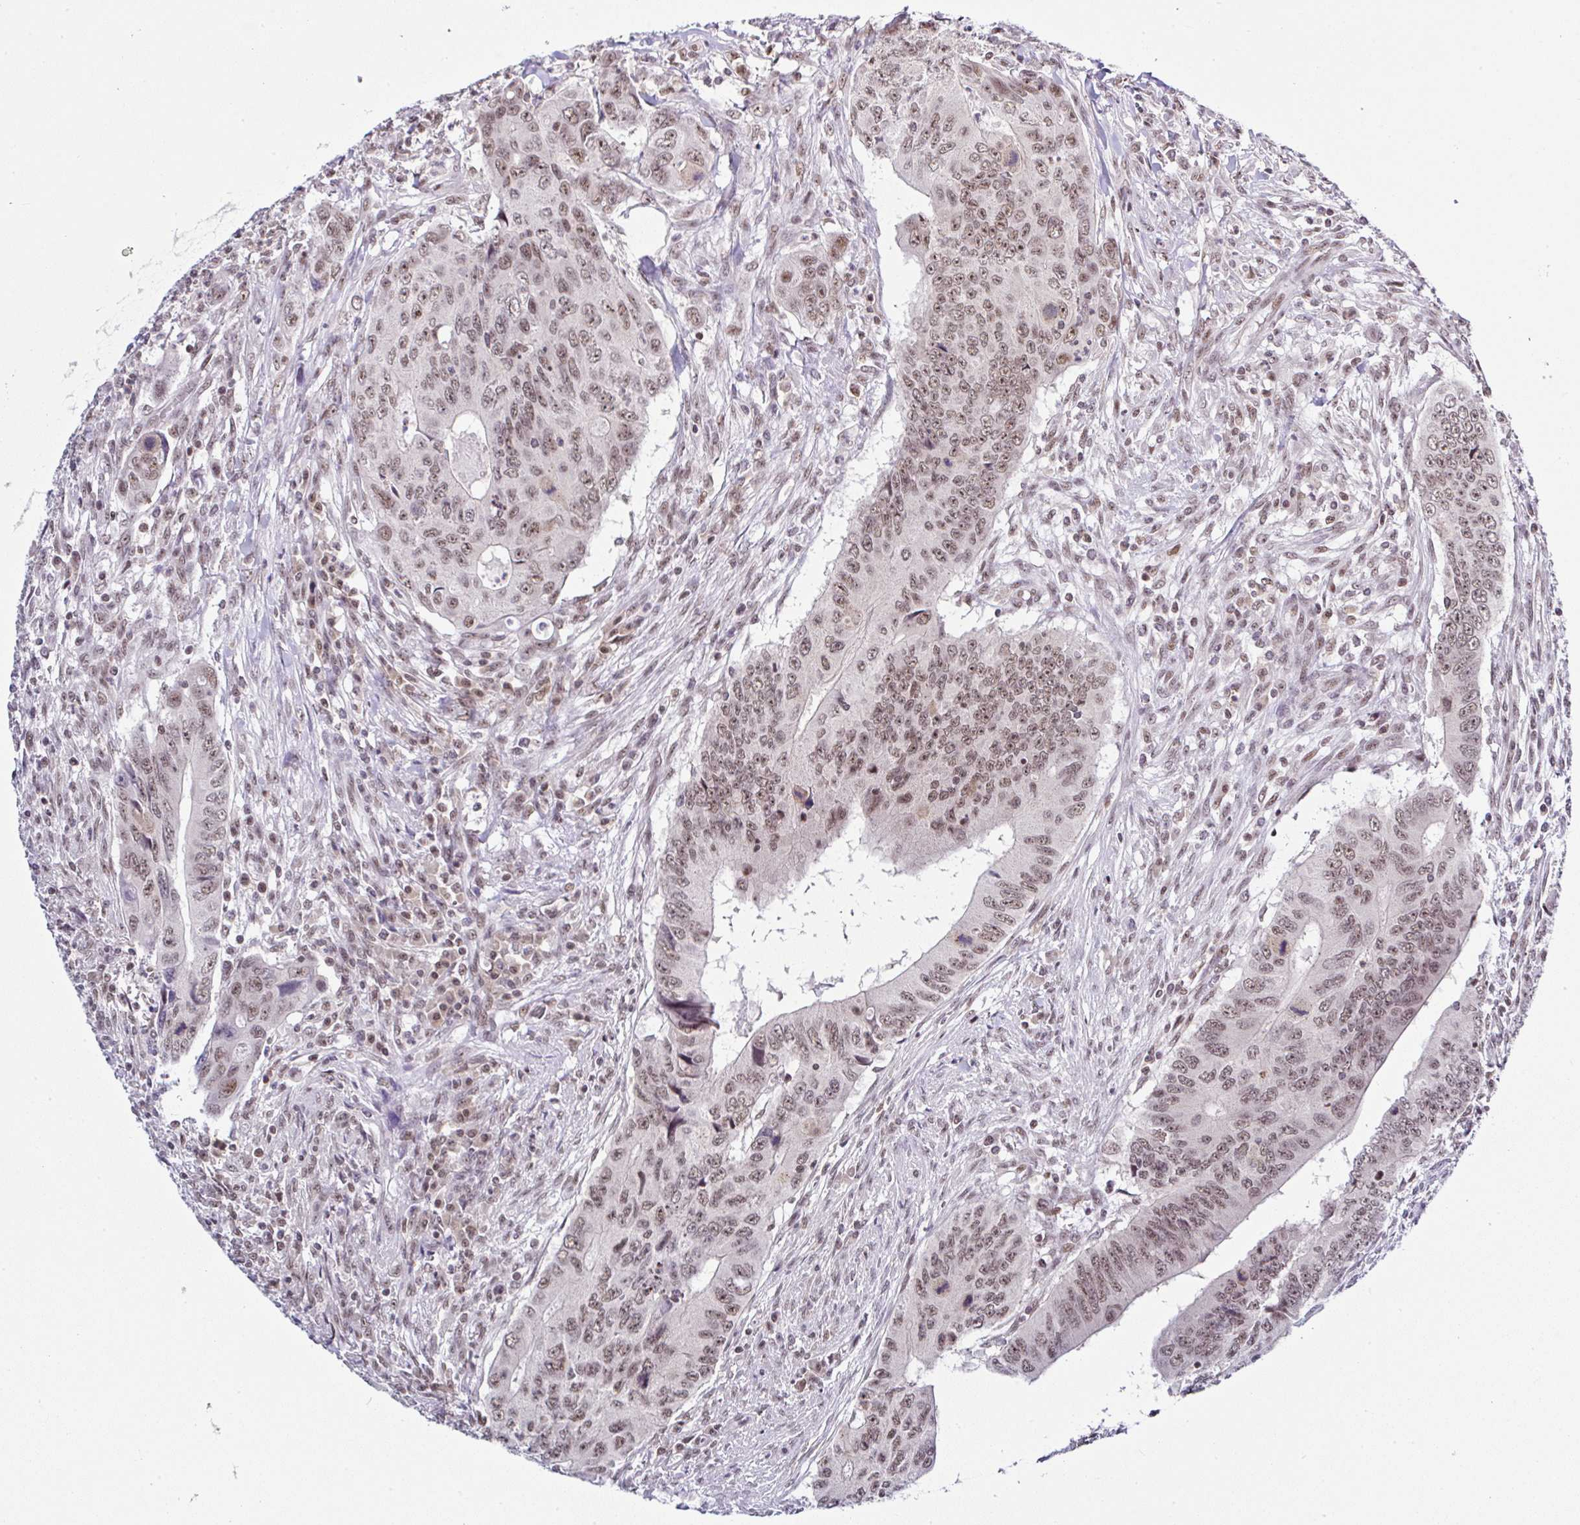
{"staining": {"intensity": "moderate", "quantity": ">75%", "location": "nuclear"}, "tissue": "colorectal cancer", "cell_type": "Tumor cells", "image_type": "cancer", "snomed": [{"axis": "morphology", "description": "Adenocarcinoma, NOS"}, {"axis": "topography", "description": "Colon"}], "caption": "The immunohistochemical stain highlights moderate nuclear expression in tumor cells of adenocarcinoma (colorectal) tissue.", "gene": "PTPN2", "patient": {"sex": "male", "age": 53}}